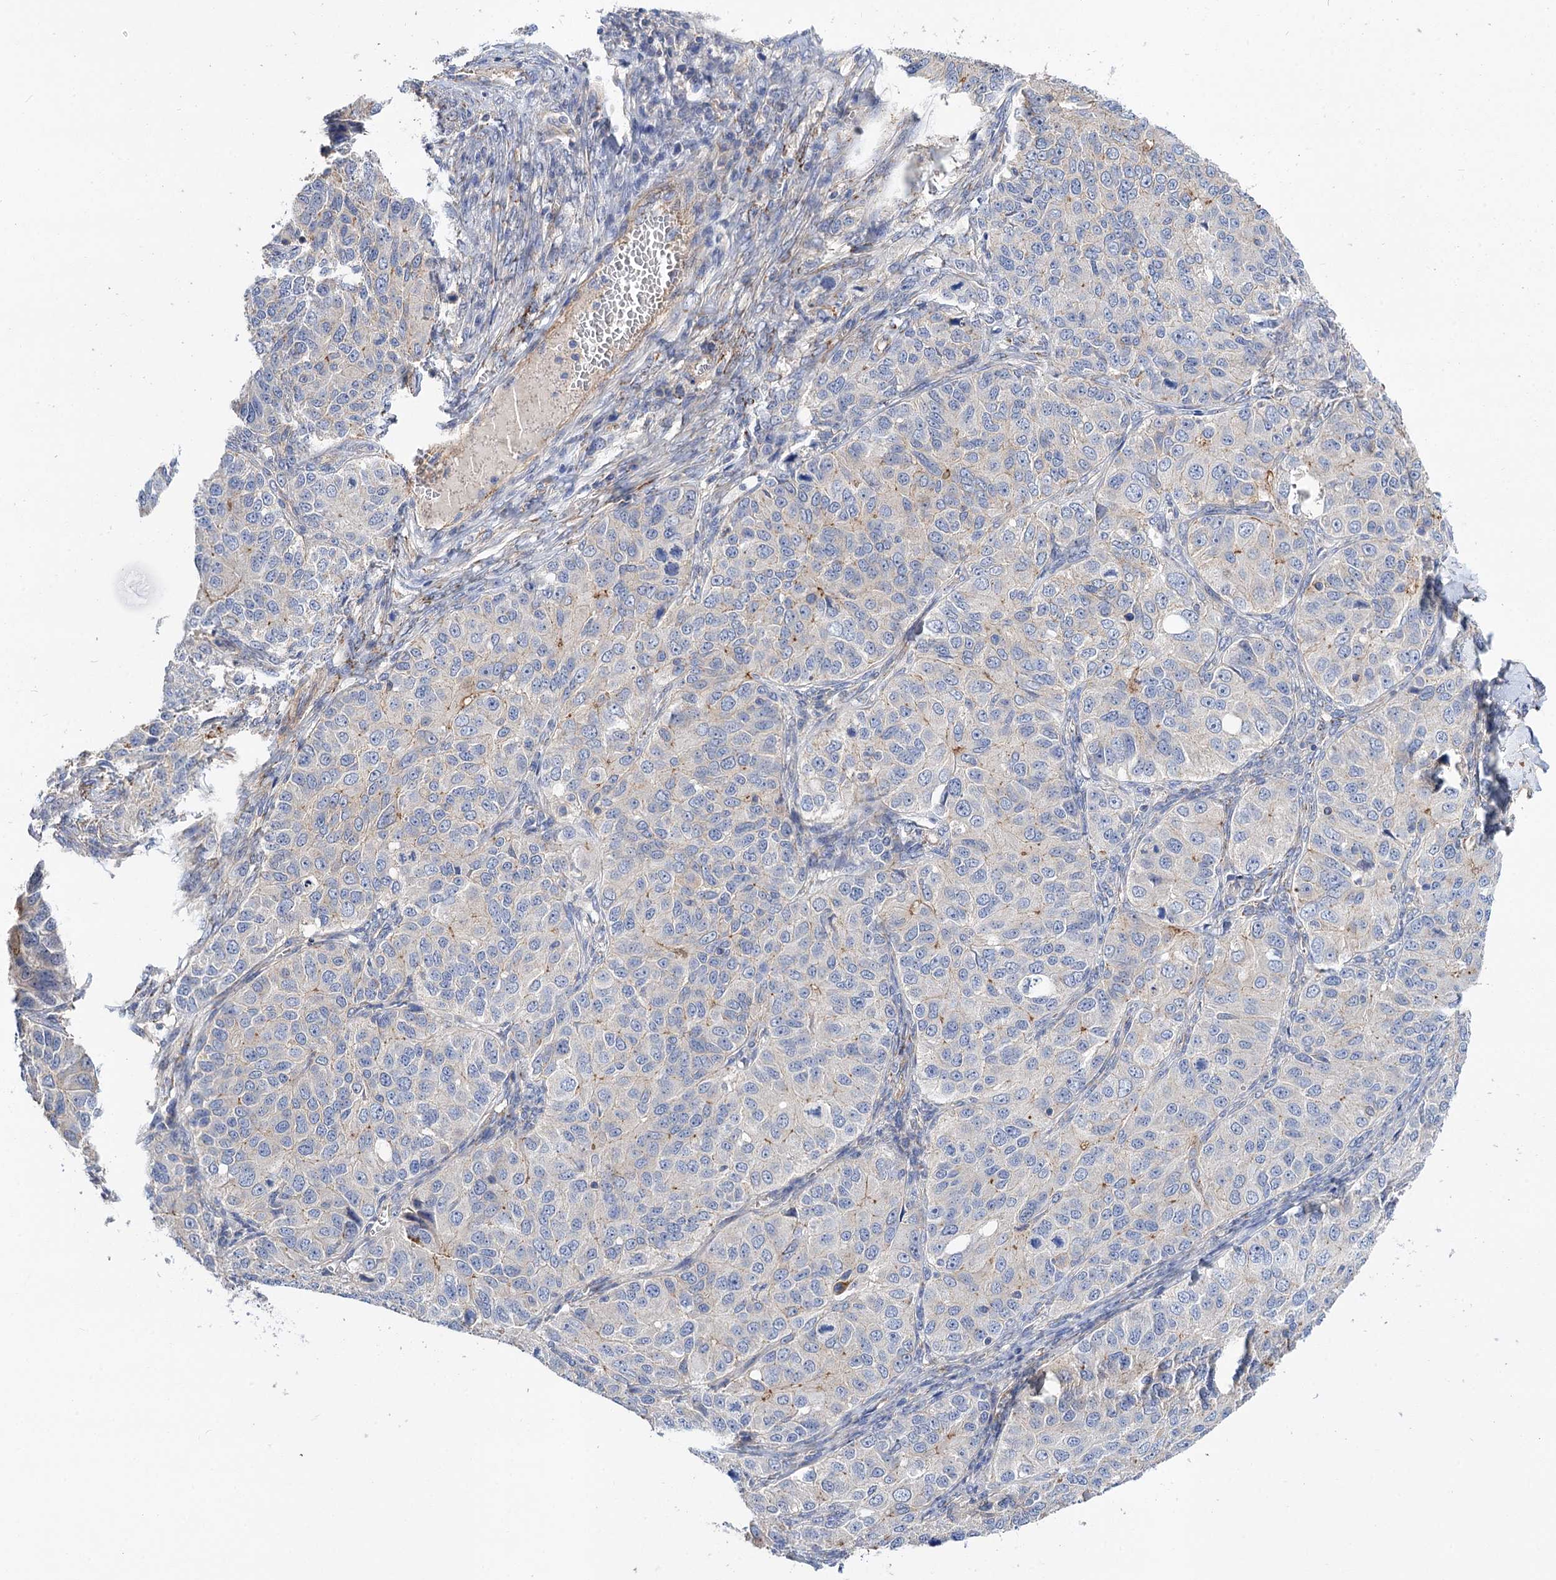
{"staining": {"intensity": "negative", "quantity": "none", "location": "none"}, "tissue": "ovarian cancer", "cell_type": "Tumor cells", "image_type": "cancer", "snomed": [{"axis": "morphology", "description": "Carcinoma, endometroid"}, {"axis": "topography", "description": "Ovary"}], "caption": "This is a histopathology image of immunohistochemistry staining of endometroid carcinoma (ovarian), which shows no expression in tumor cells.", "gene": "NUDCD2", "patient": {"sex": "female", "age": 51}}